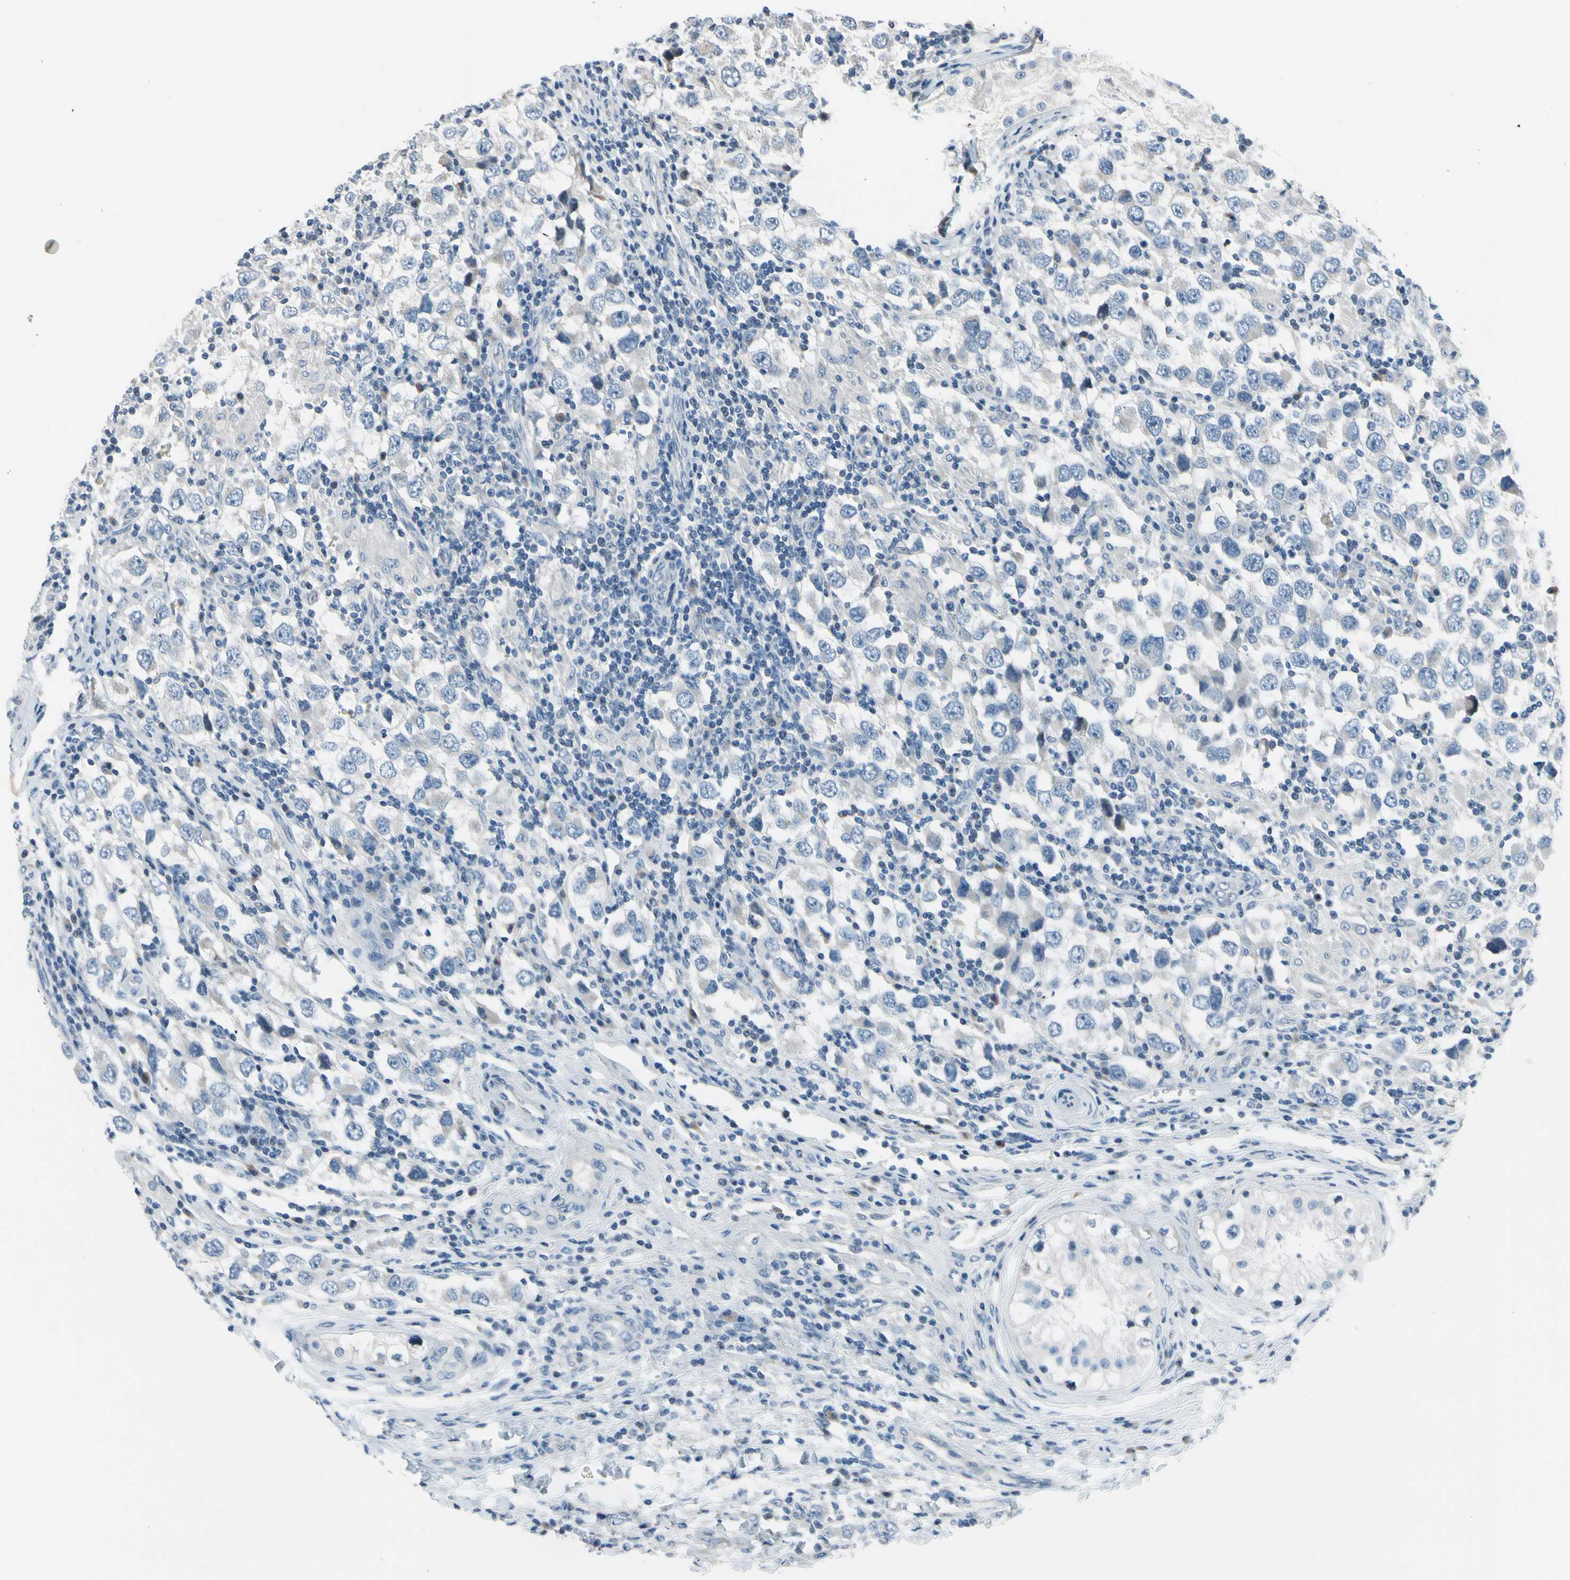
{"staining": {"intensity": "negative", "quantity": "none", "location": "none"}, "tissue": "testis cancer", "cell_type": "Tumor cells", "image_type": "cancer", "snomed": [{"axis": "morphology", "description": "Carcinoma, Embryonal, NOS"}, {"axis": "topography", "description": "Testis"}], "caption": "Immunohistochemistry micrograph of human embryonal carcinoma (testis) stained for a protein (brown), which demonstrates no expression in tumor cells.", "gene": "STK40", "patient": {"sex": "male", "age": 21}}